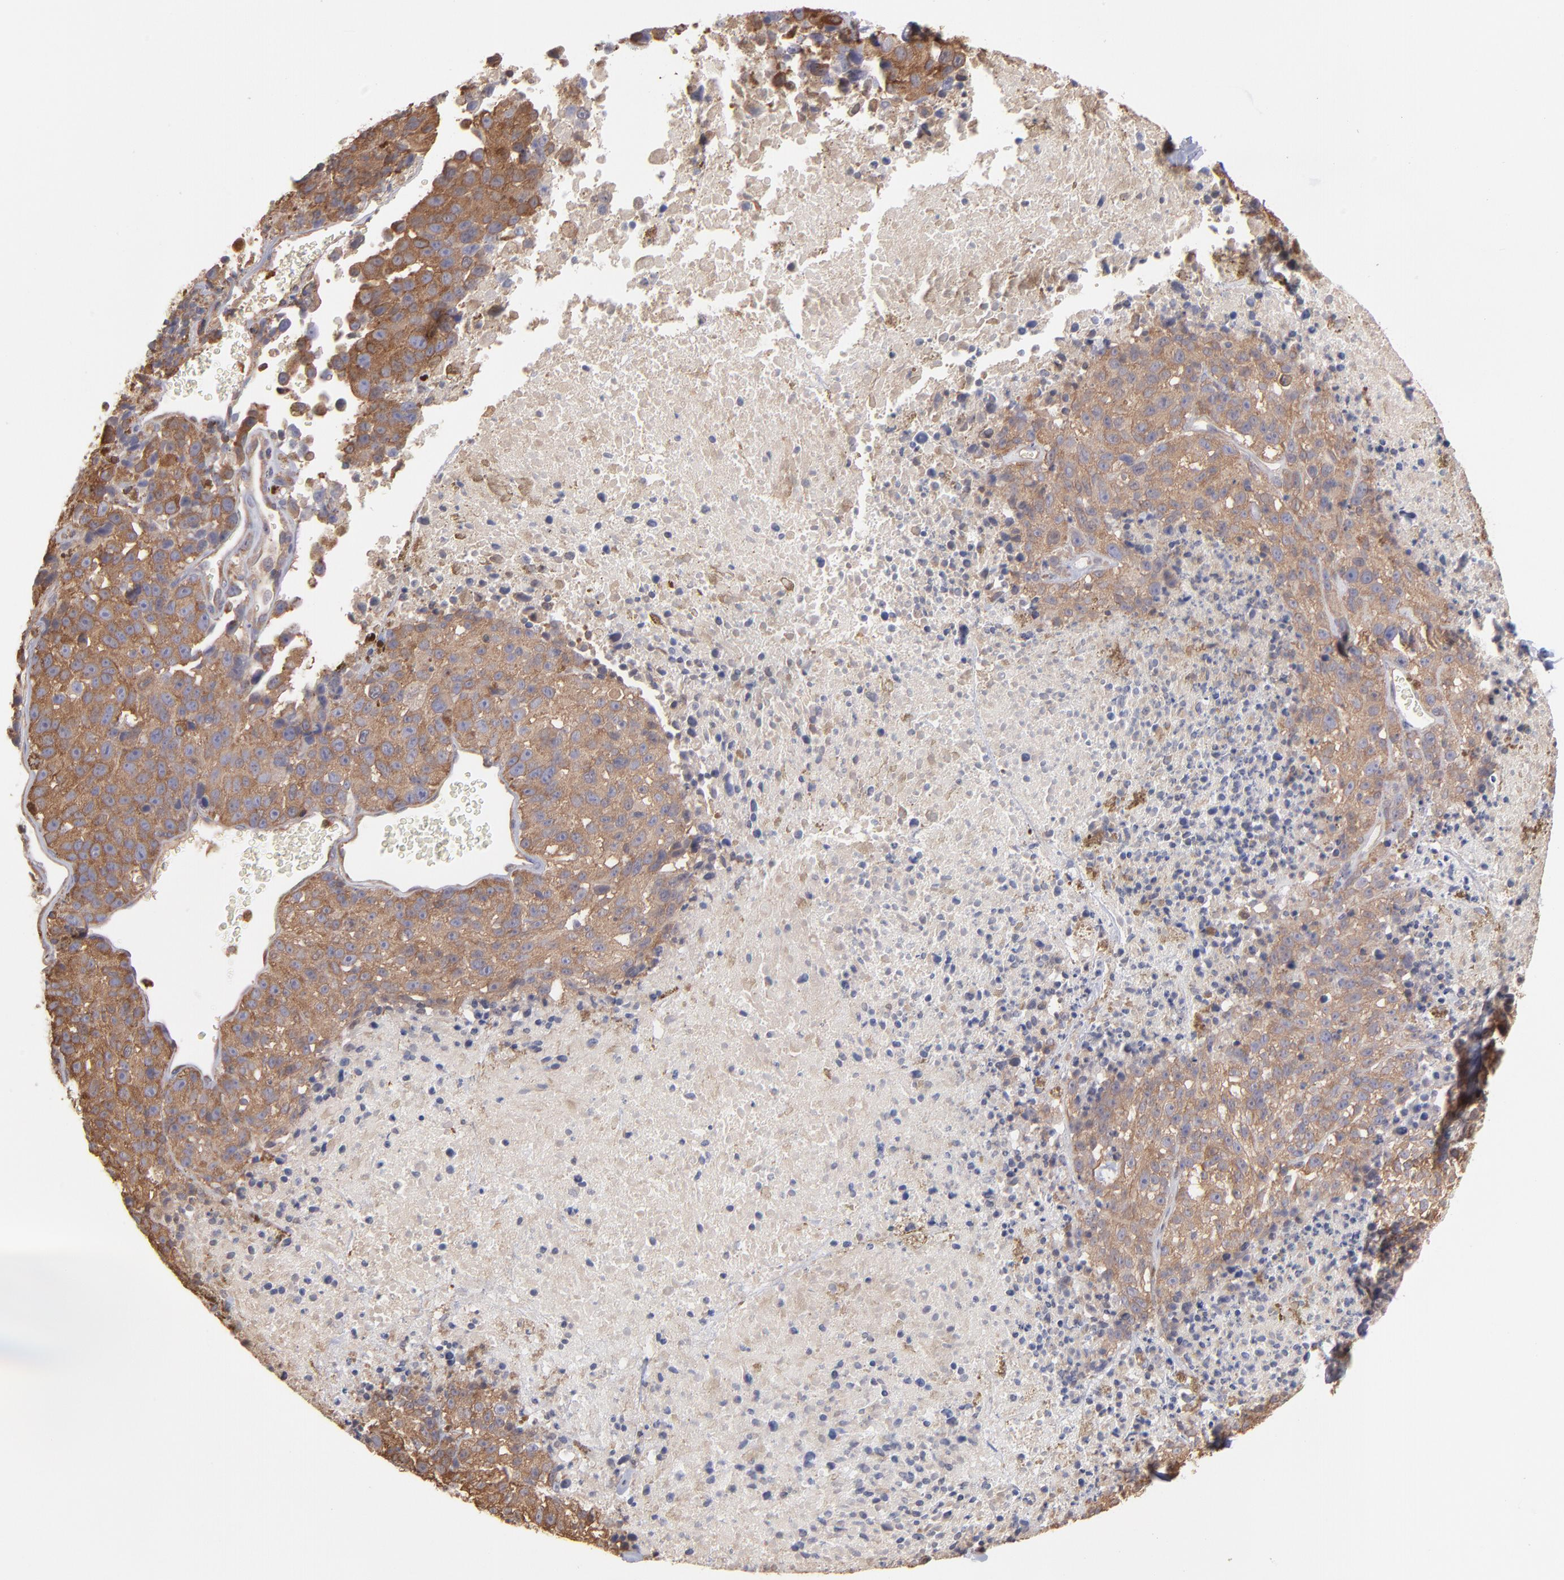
{"staining": {"intensity": "strong", "quantity": ">75%", "location": "cytoplasmic/membranous"}, "tissue": "melanoma", "cell_type": "Tumor cells", "image_type": "cancer", "snomed": [{"axis": "morphology", "description": "Malignant melanoma, Metastatic site"}, {"axis": "topography", "description": "Cerebral cortex"}], "caption": "Malignant melanoma (metastatic site) stained for a protein (brown) displays strong cytoplasmic/membranous positive positivity in approximately >75% of tumor cells.", "gene": "MAP2K2", "patient": {"sex": "female", "age": 52}}